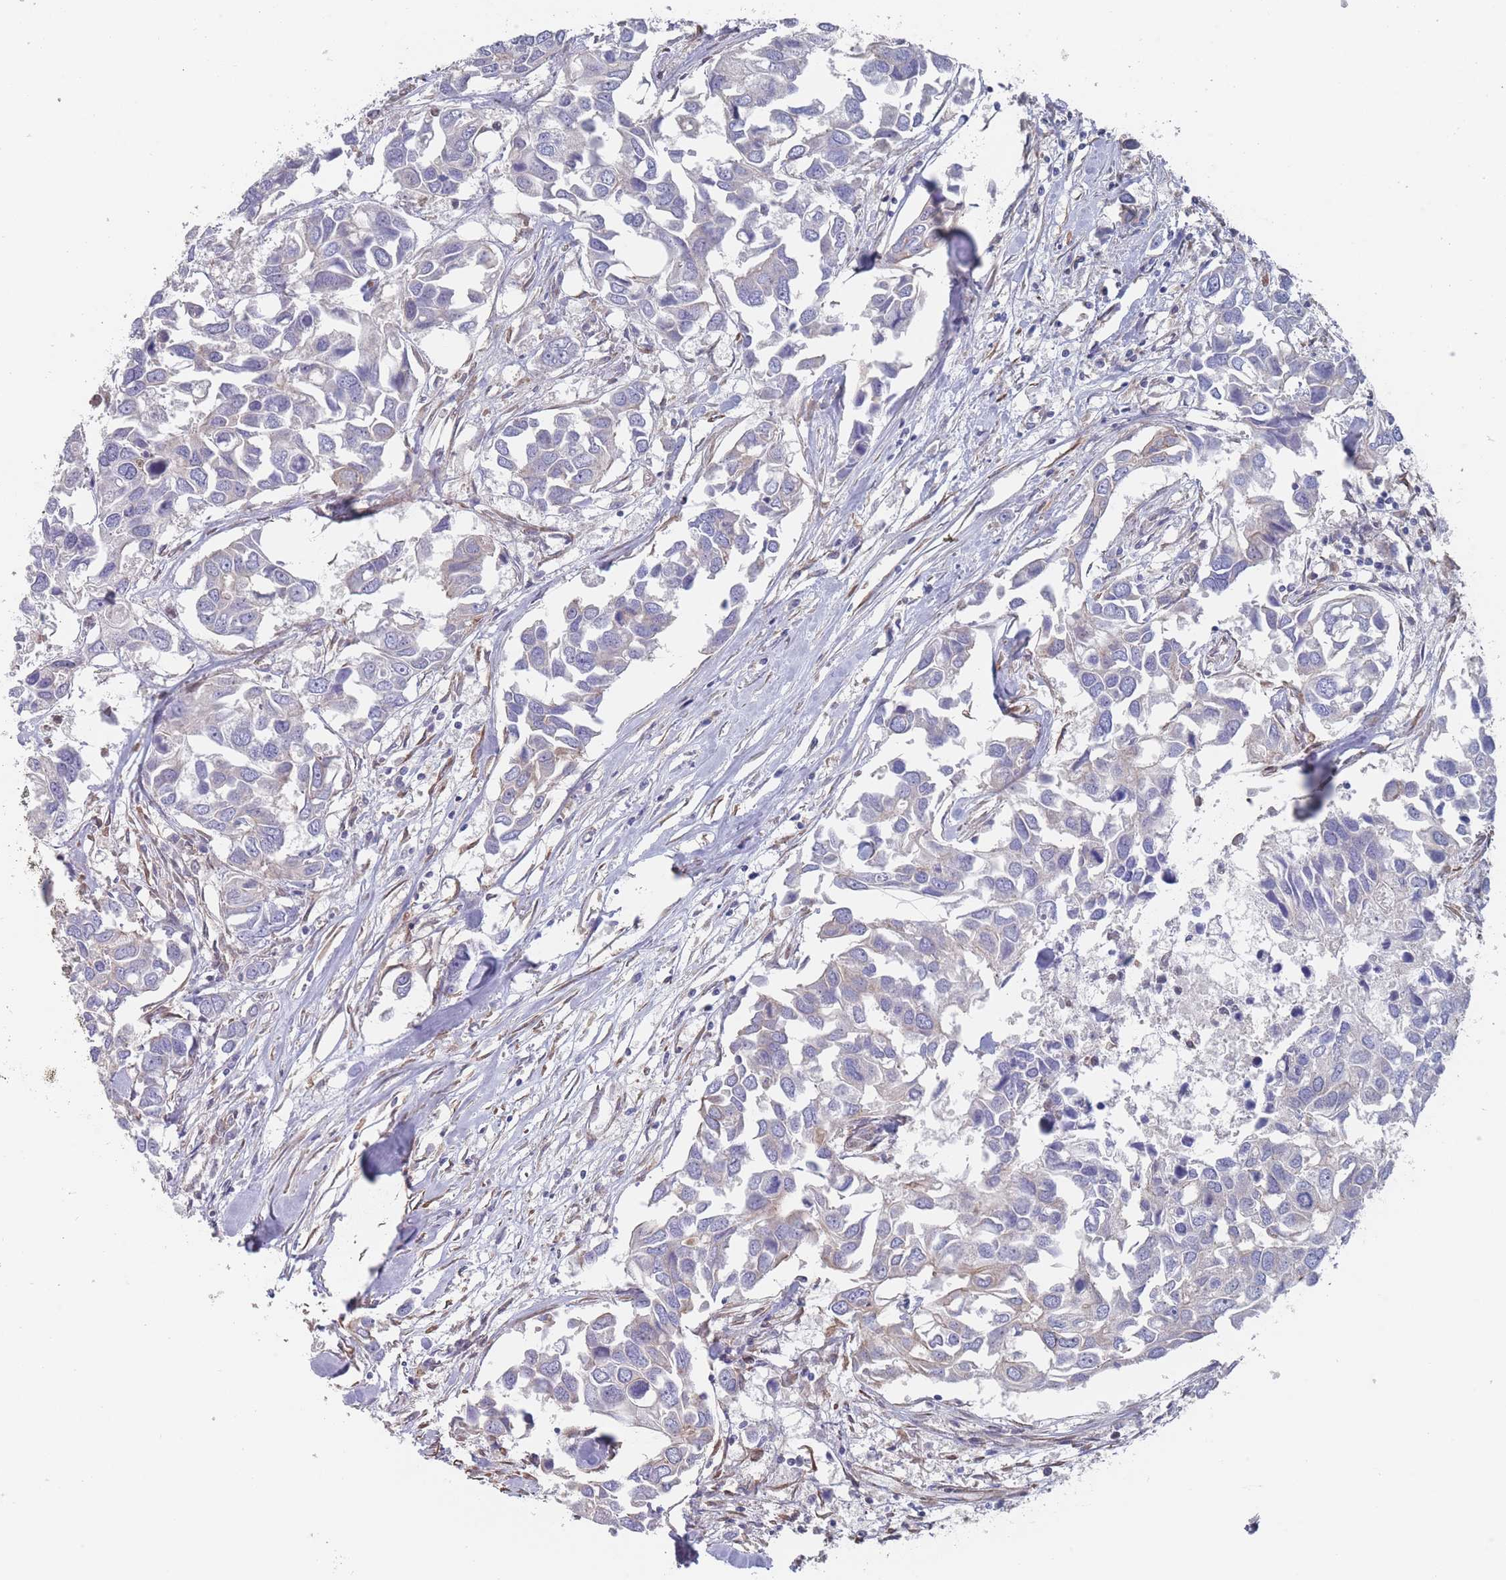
{"staining": {"intensity": "negative", "quantity": "none", "location": "none"}, "tissue": "breast cancer", "cell_type": "Tumor cells", "image_type": "cancer", "snomed": [{"axis": "morphology", "description": "Duct carcinoma"}, {"axis": "topography", "description": "Breast"}], "caption": "The immunohistochemistry histopathology image has no significant positivity in tumor cells of invasive ductal carcinoma (breast) tissue.", "gene": "SLC1A6", "patient": {"sex": "female", "age": 83}}